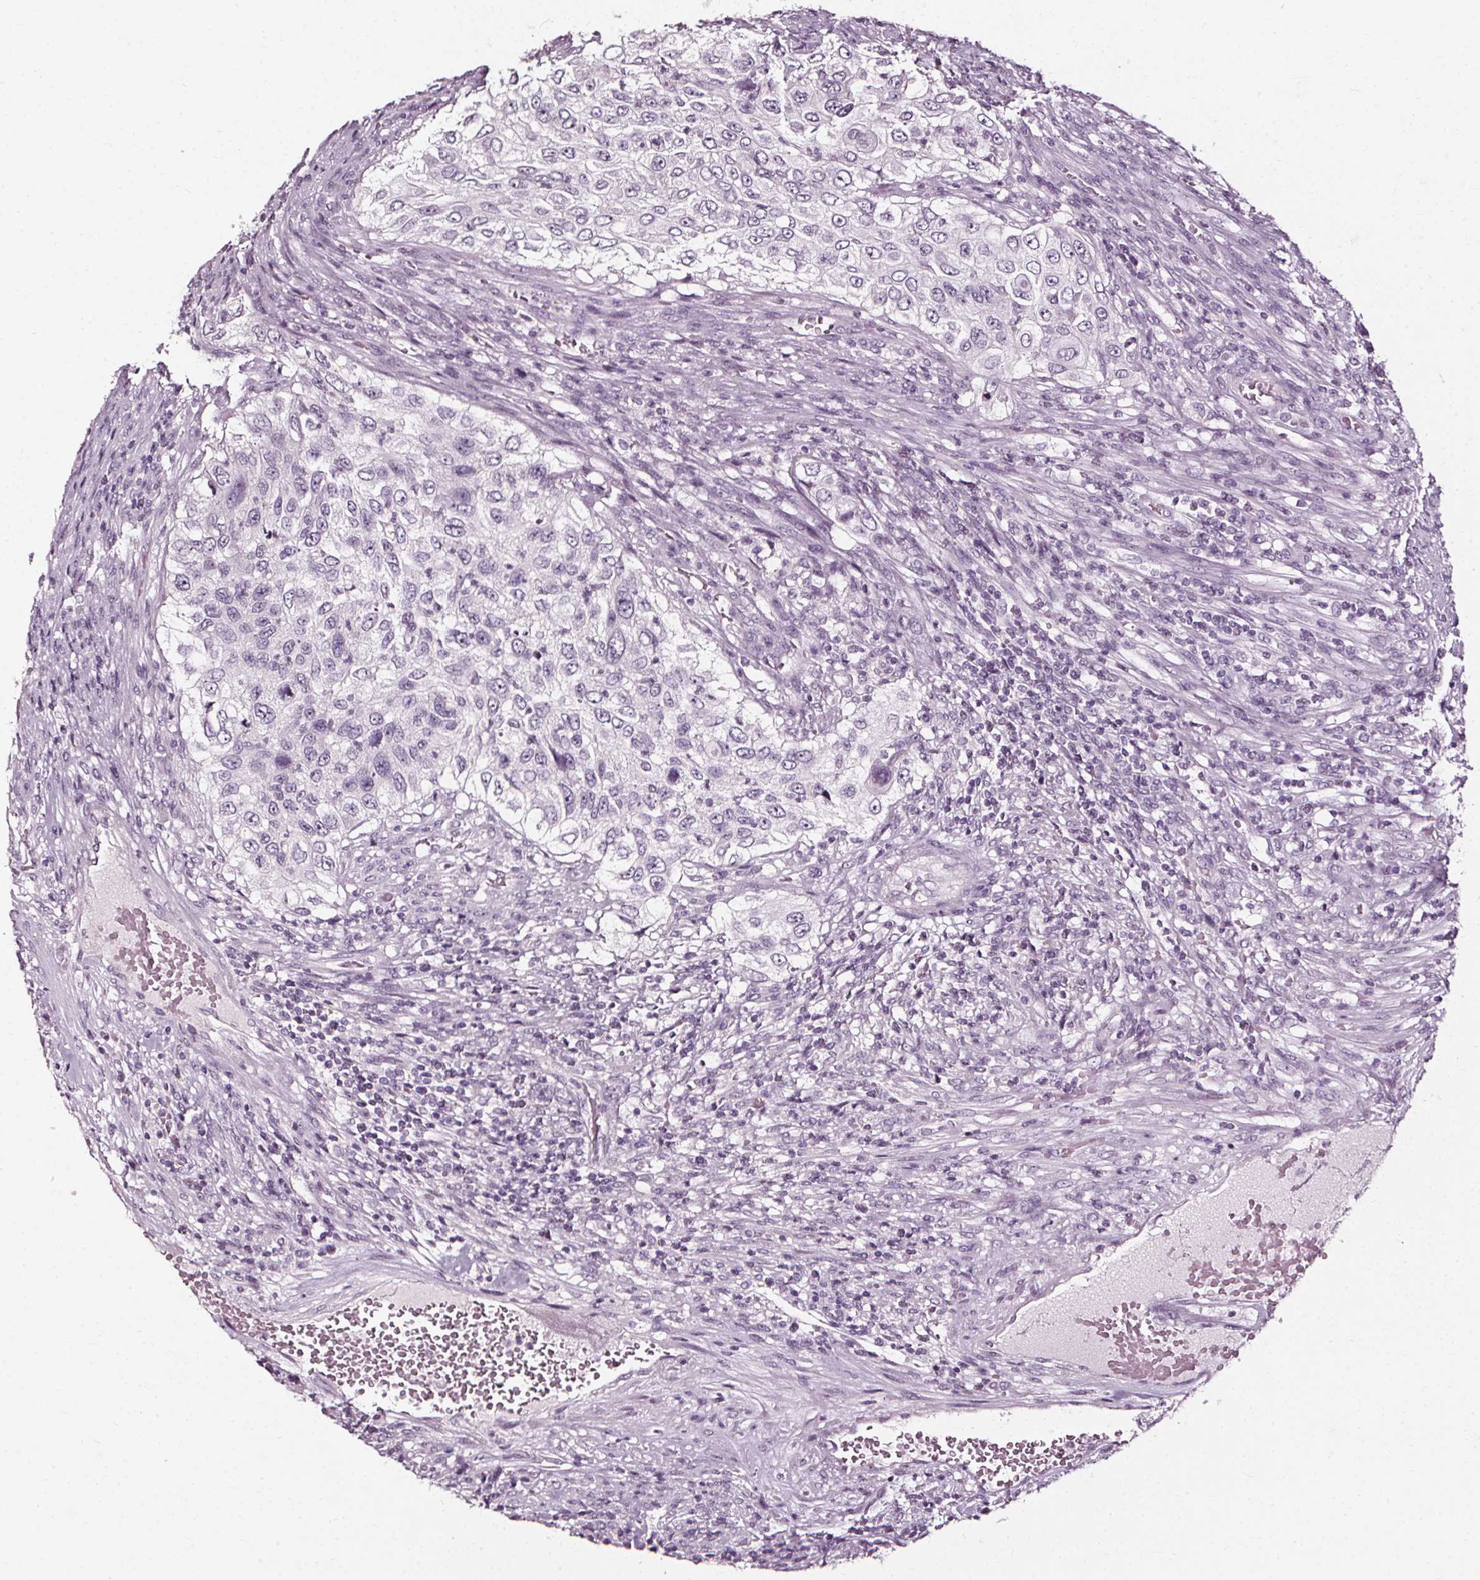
{"staining": {"intensity": "negative", "quantity": "none", "location": "none"}, "tissue": "urothelial cancer", "cell_type": "Tumor cells", "image_type": "cancer", "snomed": [{"axis": "morphology", "description": "Urothelial carcinoma, High grade"}, {"axis": "topography", "description": "Urinary bladder"}], "caption": "IHC photomicrograph of neoplastic tissue: urothelial cancer stained with DAB (3,3'-diaminobenzidine) reveals no significant protein expression in tumor cells. The staining was performed using DAB to visualize the protein expression in brown, while the nuclei were stained in blue with hematoxylin (Magnification: 20x).", "gene": "DEFA5", "patient": {"sex": "female", "age": 60}}